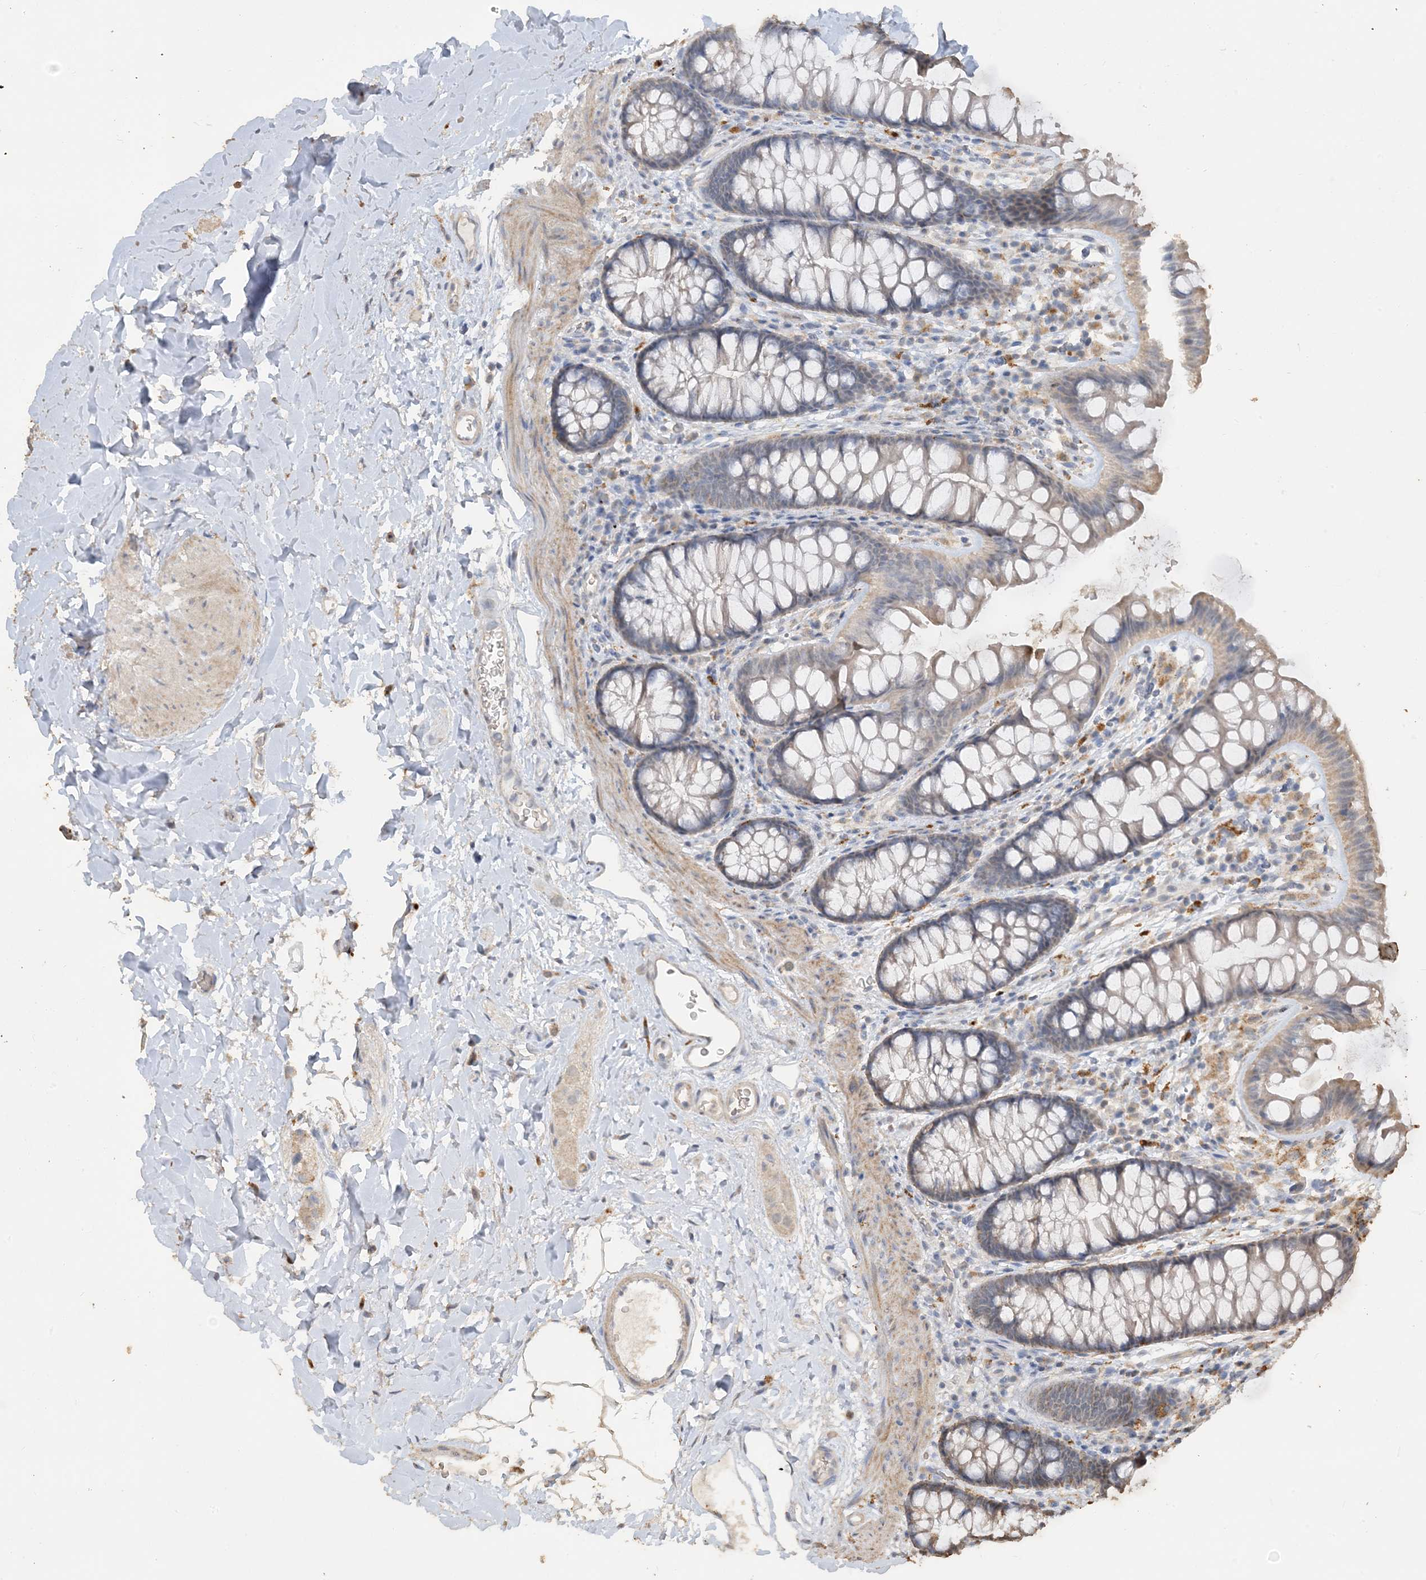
{"staining": {"intensity": "weak", "quantity": ">75%", "location": "cytoplasmic/membranous"}, "tissue": "colon", "cell_type": "Endothelial cells", "image_type": "normal", "snomed": [{"axis": "morphology", "description": "Normal tissue, NOS"}, {"axis": "topography", "description": "Colon"}], "caption": "Benign colon displays weak cytoplasmic/membranous expression in approximately >75% of endothelial cells, visualized by immunohistochemistry.", "gene": "SFMBT2", "patient": {"sex": "female", "age": 62}}